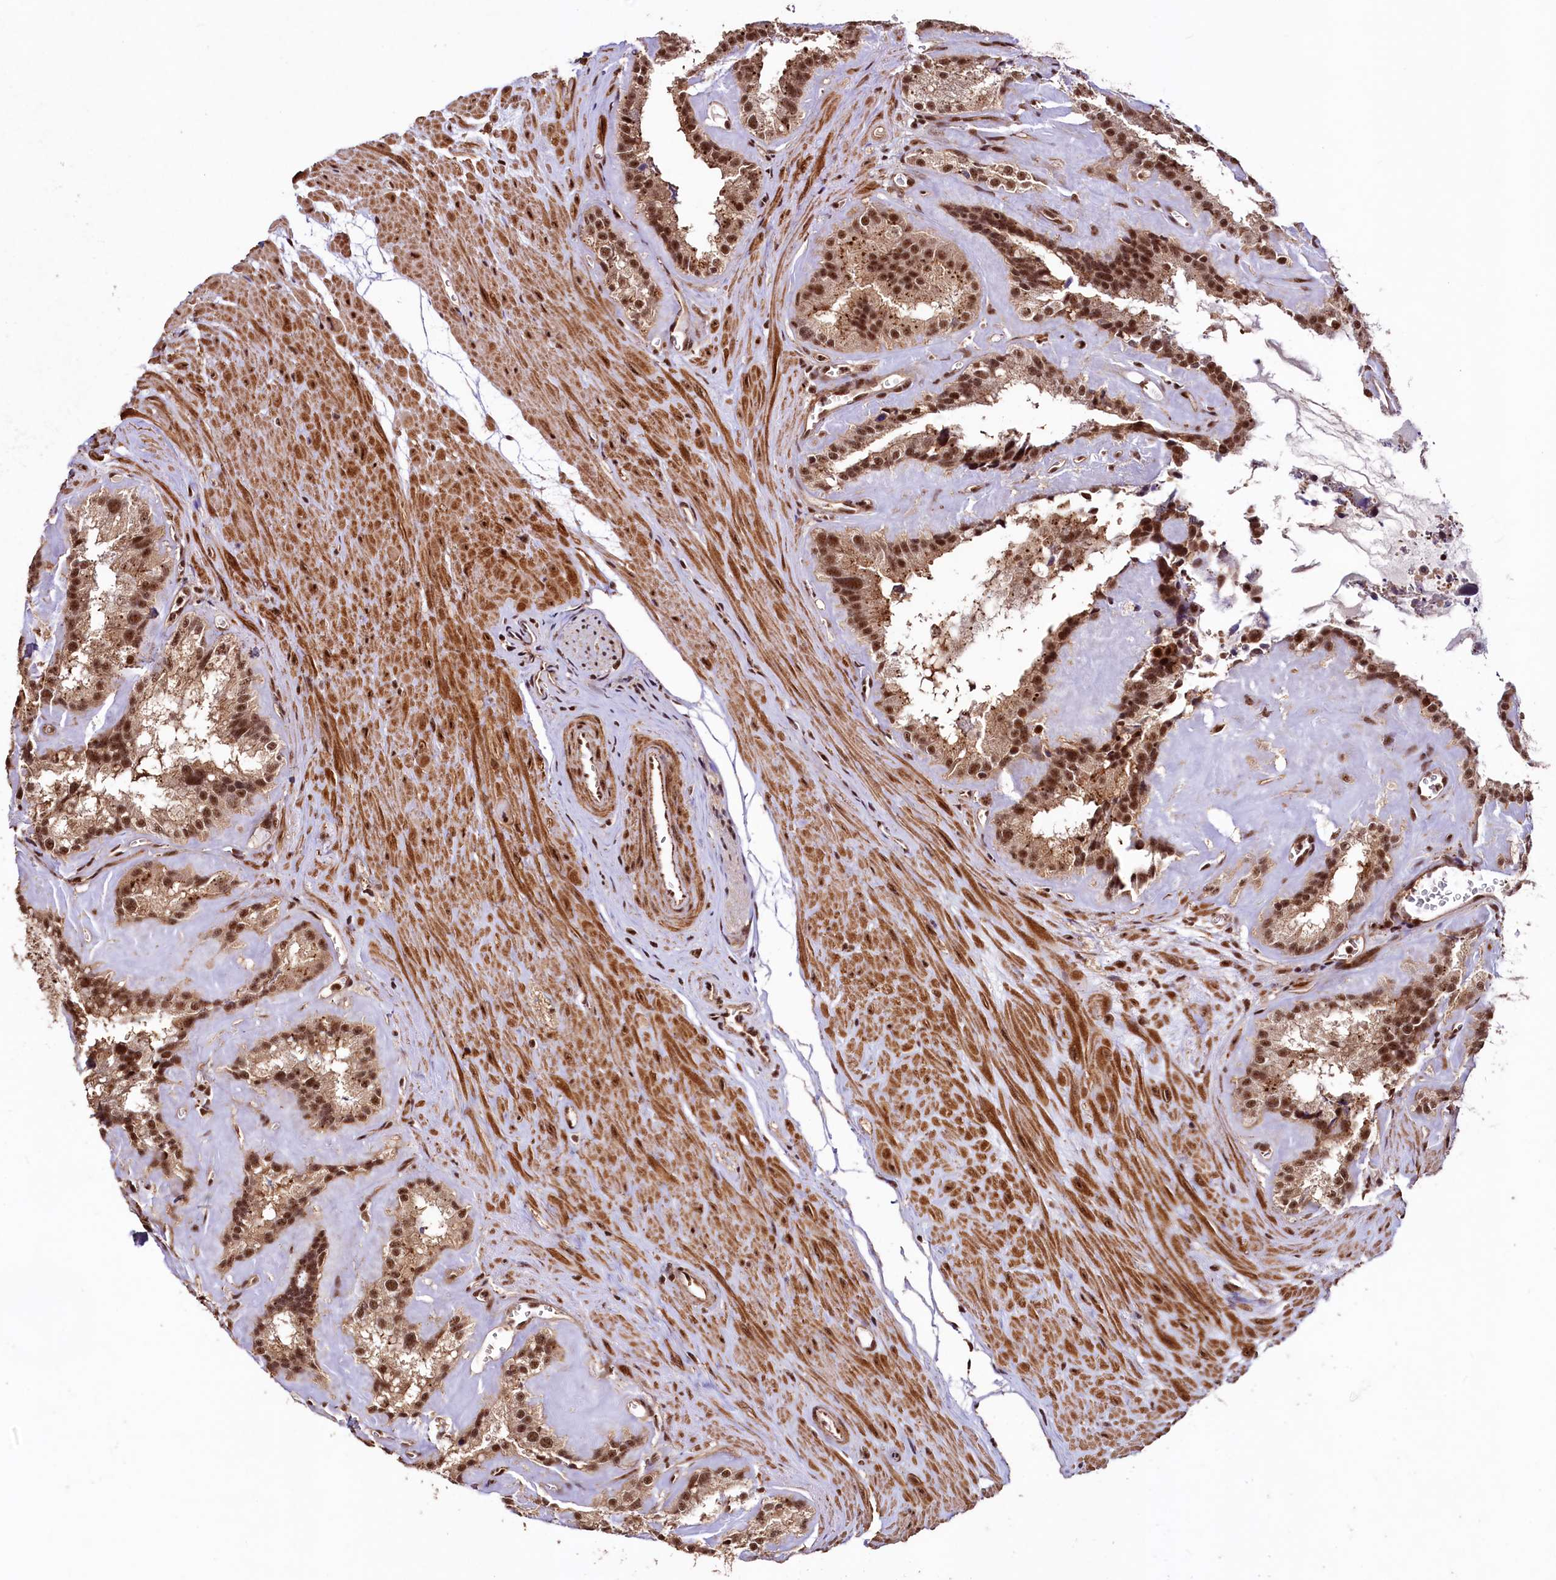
{"staining": {"intensity": "strong", "quantity": ">75%", "location": "nuclear"}, "tissue": "seminal vesicle", "cell_type": "Glandular cells", "image_type": "normal", "snomed": [{"axis": "morphology", "description": "Normal tissue, NOS"}, {"axis": "topography", "description": "Prostate"}, {"axis": "topography", "description": "Seminal veicle"}], "caption": "Immunohistochemical staining of normal seminal vesicle reveals strong nuclear protein expression in about >75% of glandular cells. (brown staining indicates protein expression, while blue staining denotes nuclei).", "gene": "SFSWAP", "patient": {"sex": "male", "age": 59}}